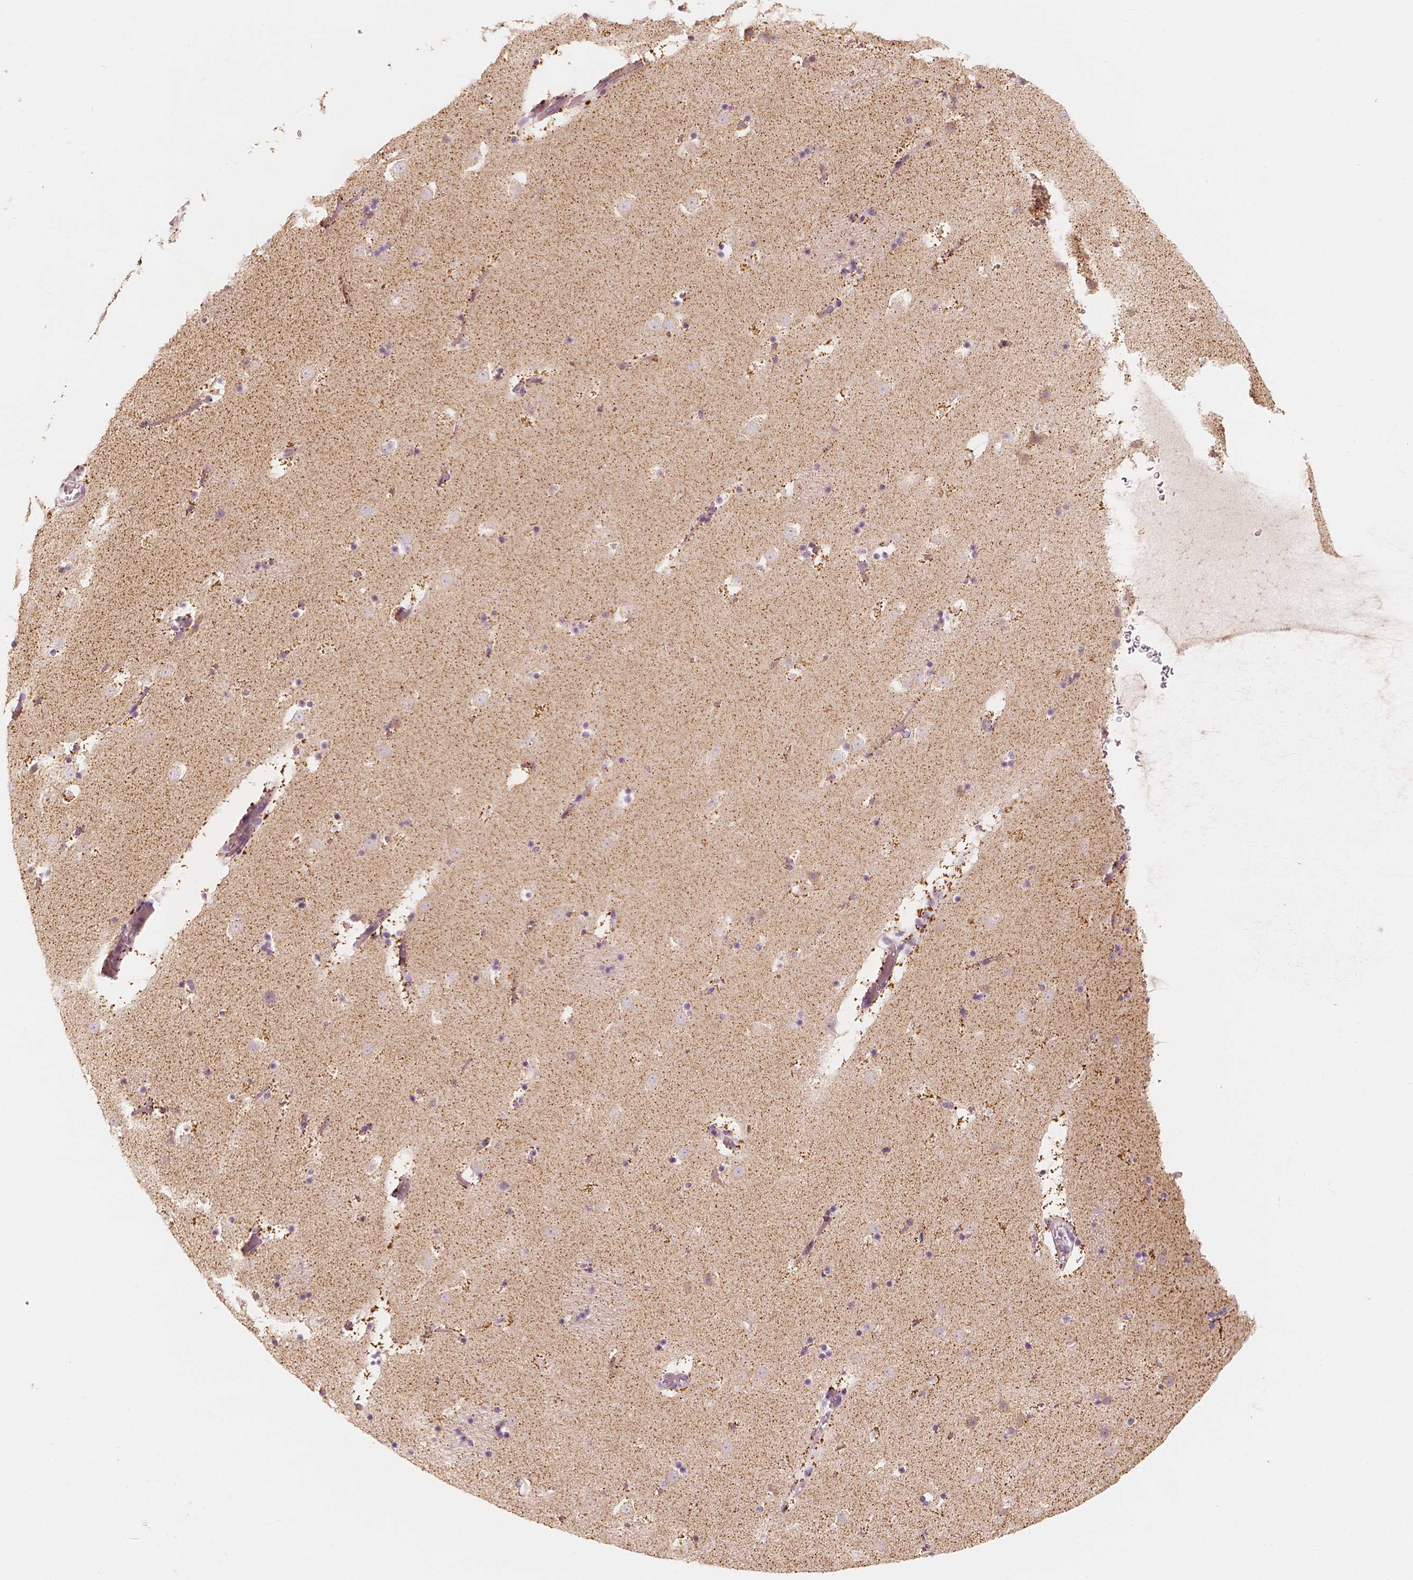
{"staining": {"intensity": "negative", "quantity": "none", "location": "none"}, "tissue": "caudate", "cell_type": "Glial cells", "image_type": "normal", "snomed": [{"axis": "morphology", "description": "Normal tissue, NOS"}, {"axis": "topography", "description": "Lateral ventricle wall"}], "caption": "Protein analysis of normal caudate demonstrates no significant expression in glial cells.", "gene": "SHPK", "patient": {"sex": "female", "age": 42}}